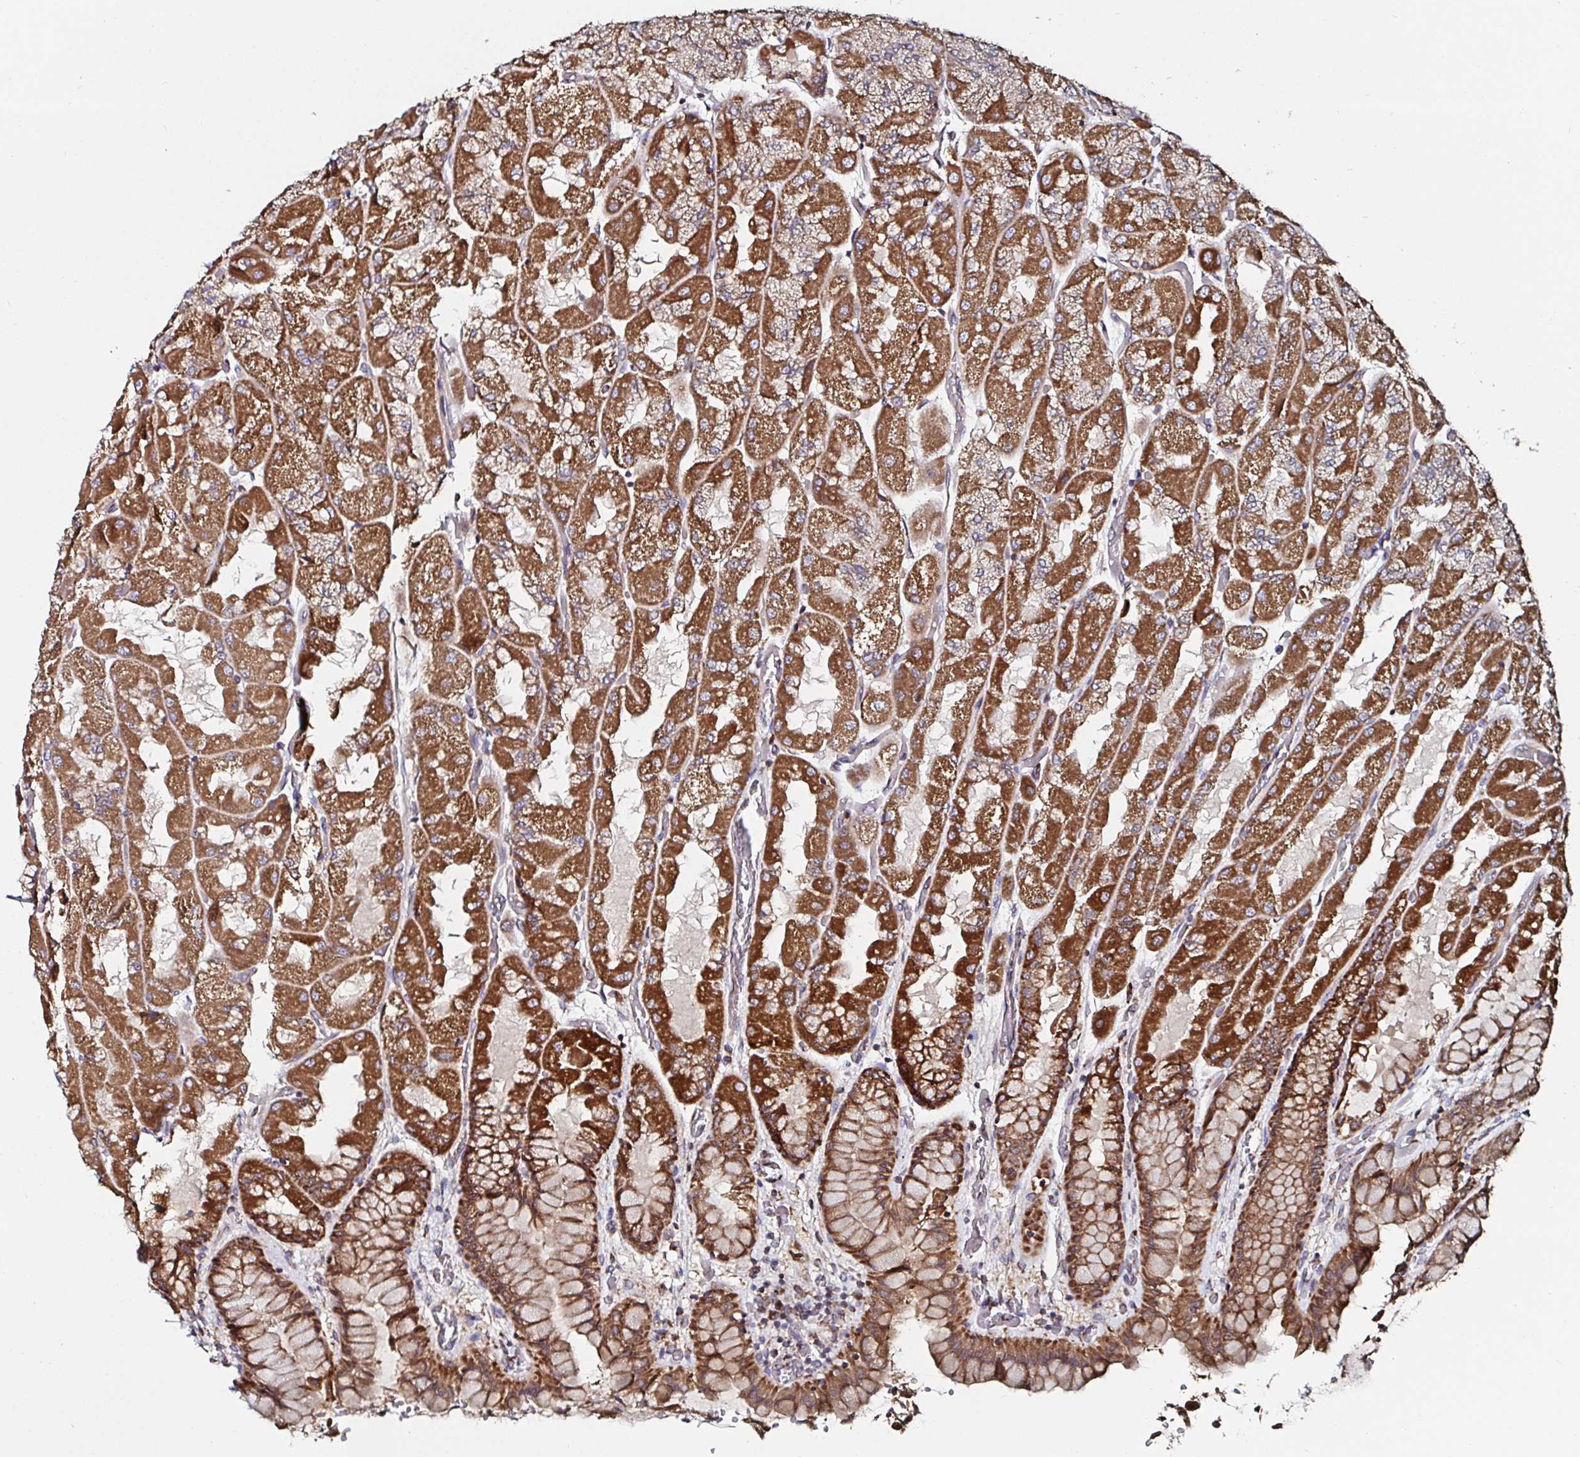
{"staining": {"intensity": "strong", "quantity": ">75%", "location": "cytoplasmic/membranous"}, "tissue": "stomach", "cell_type": "Glandular cells", "image_type": "normal", "snomed": [{"axis": "morphology", "description": "Normal tissue, NOS"}, {"axis": "topography", "description": "Stomach"}], "caption": "Strong cytoplasmic/membranous expression is identified in approximately >75% of glandular cells in unremarkable stomach.", "gene": "ATAD3A", "patient": {"sex": "female", "age": 61}}